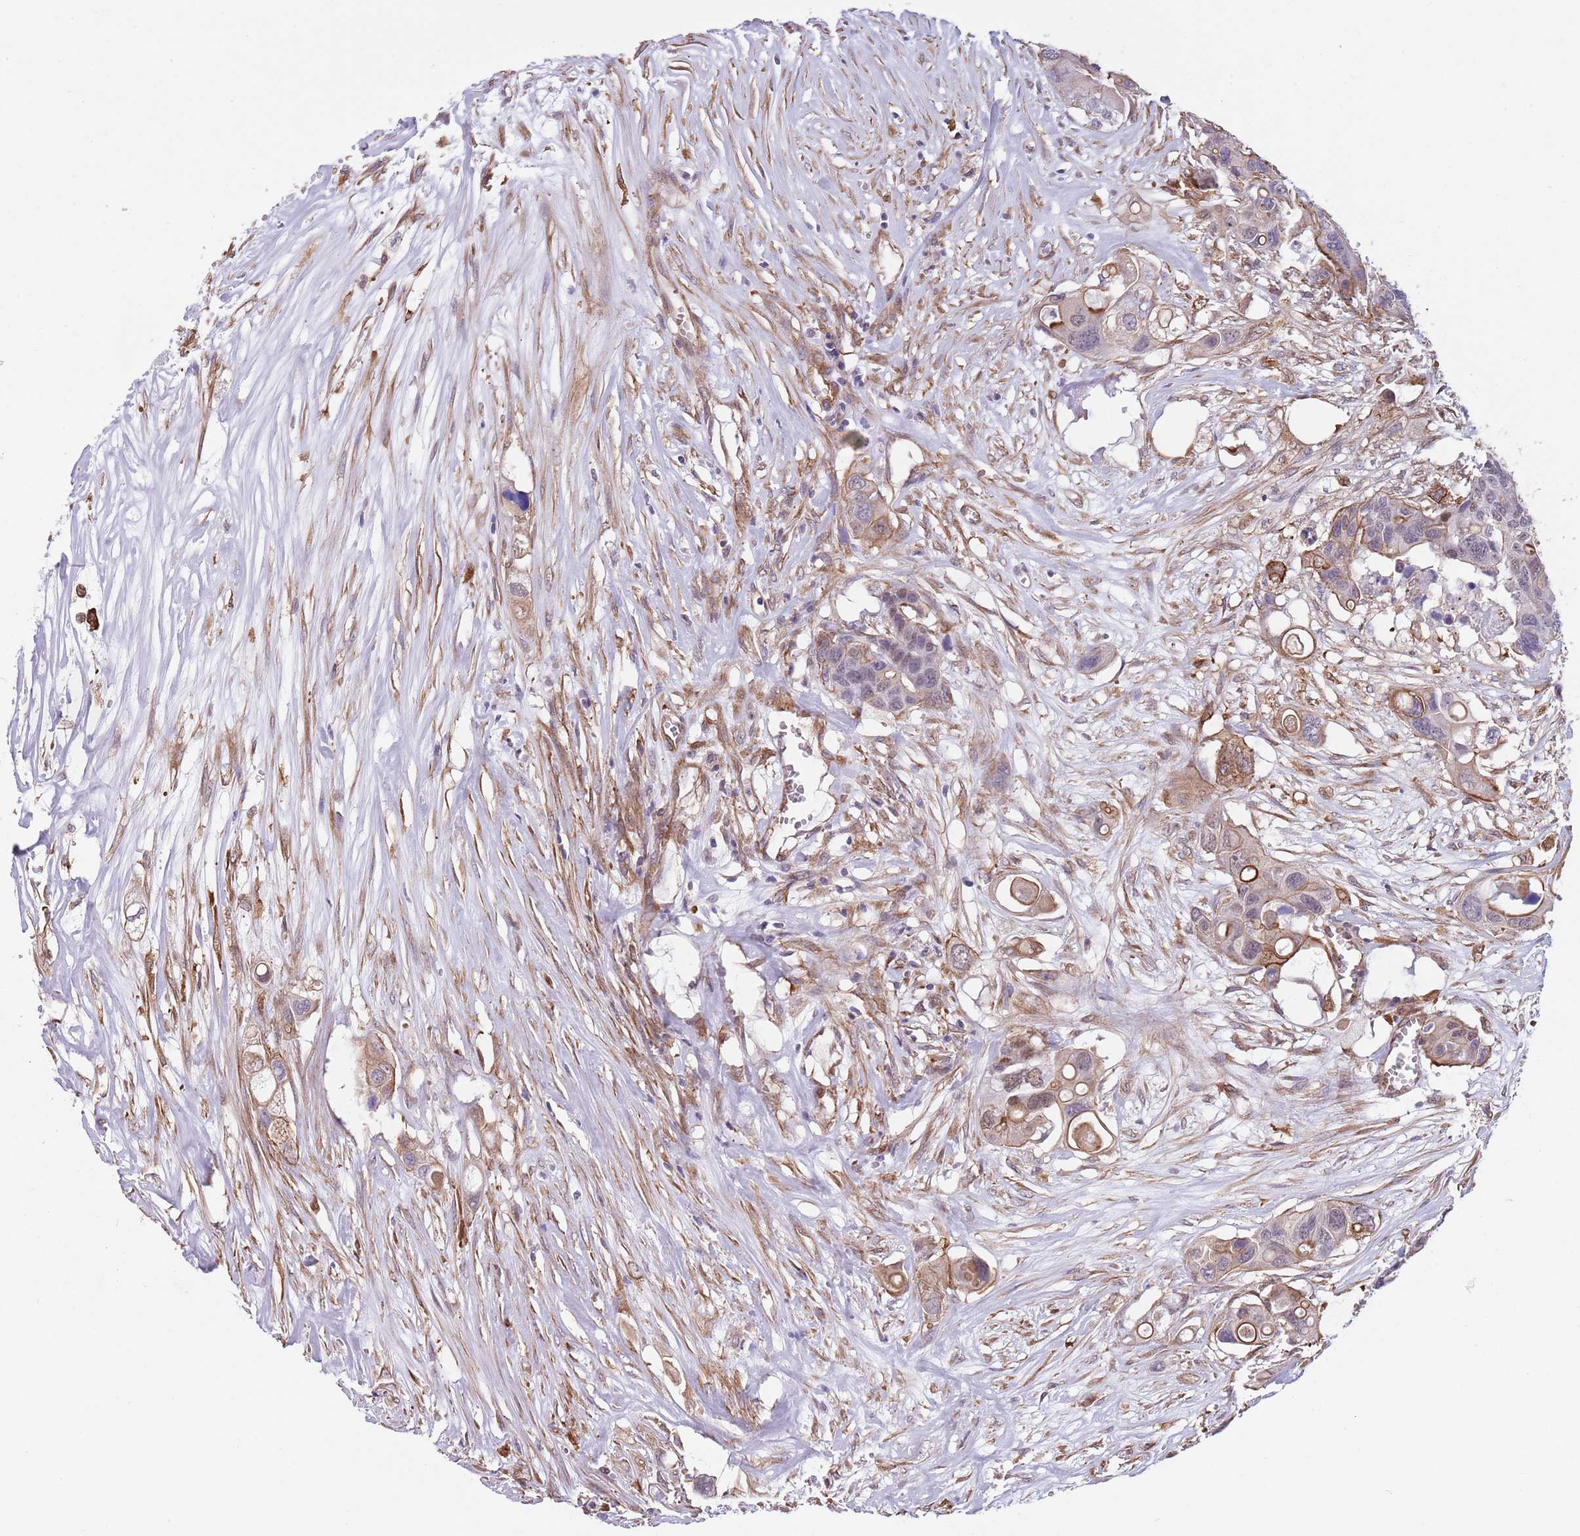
{"staining": {"intensity": "moderate", "quantity": "<25%", "location": "cytoplasmic/membranous"}, "tissue": "colorectal cancer", "cell_type": "Tumor cells", "image_type": "cancer", "snomed": [{"axis": "morphology", "description": "Adenocarcinoma, NOS"}, {"axis": "topography", "description": "Colon"}], "caption": "Colorectal cancer stained with DAB (3,3'-diaminobenzidine) immunohistochemistry reveals low levels of moderate cytoplasmic/membranous staining in approximately <25% of tumor cells.", "gene": "CREBZF", "patient": {"sex": "male", "age": 77}}